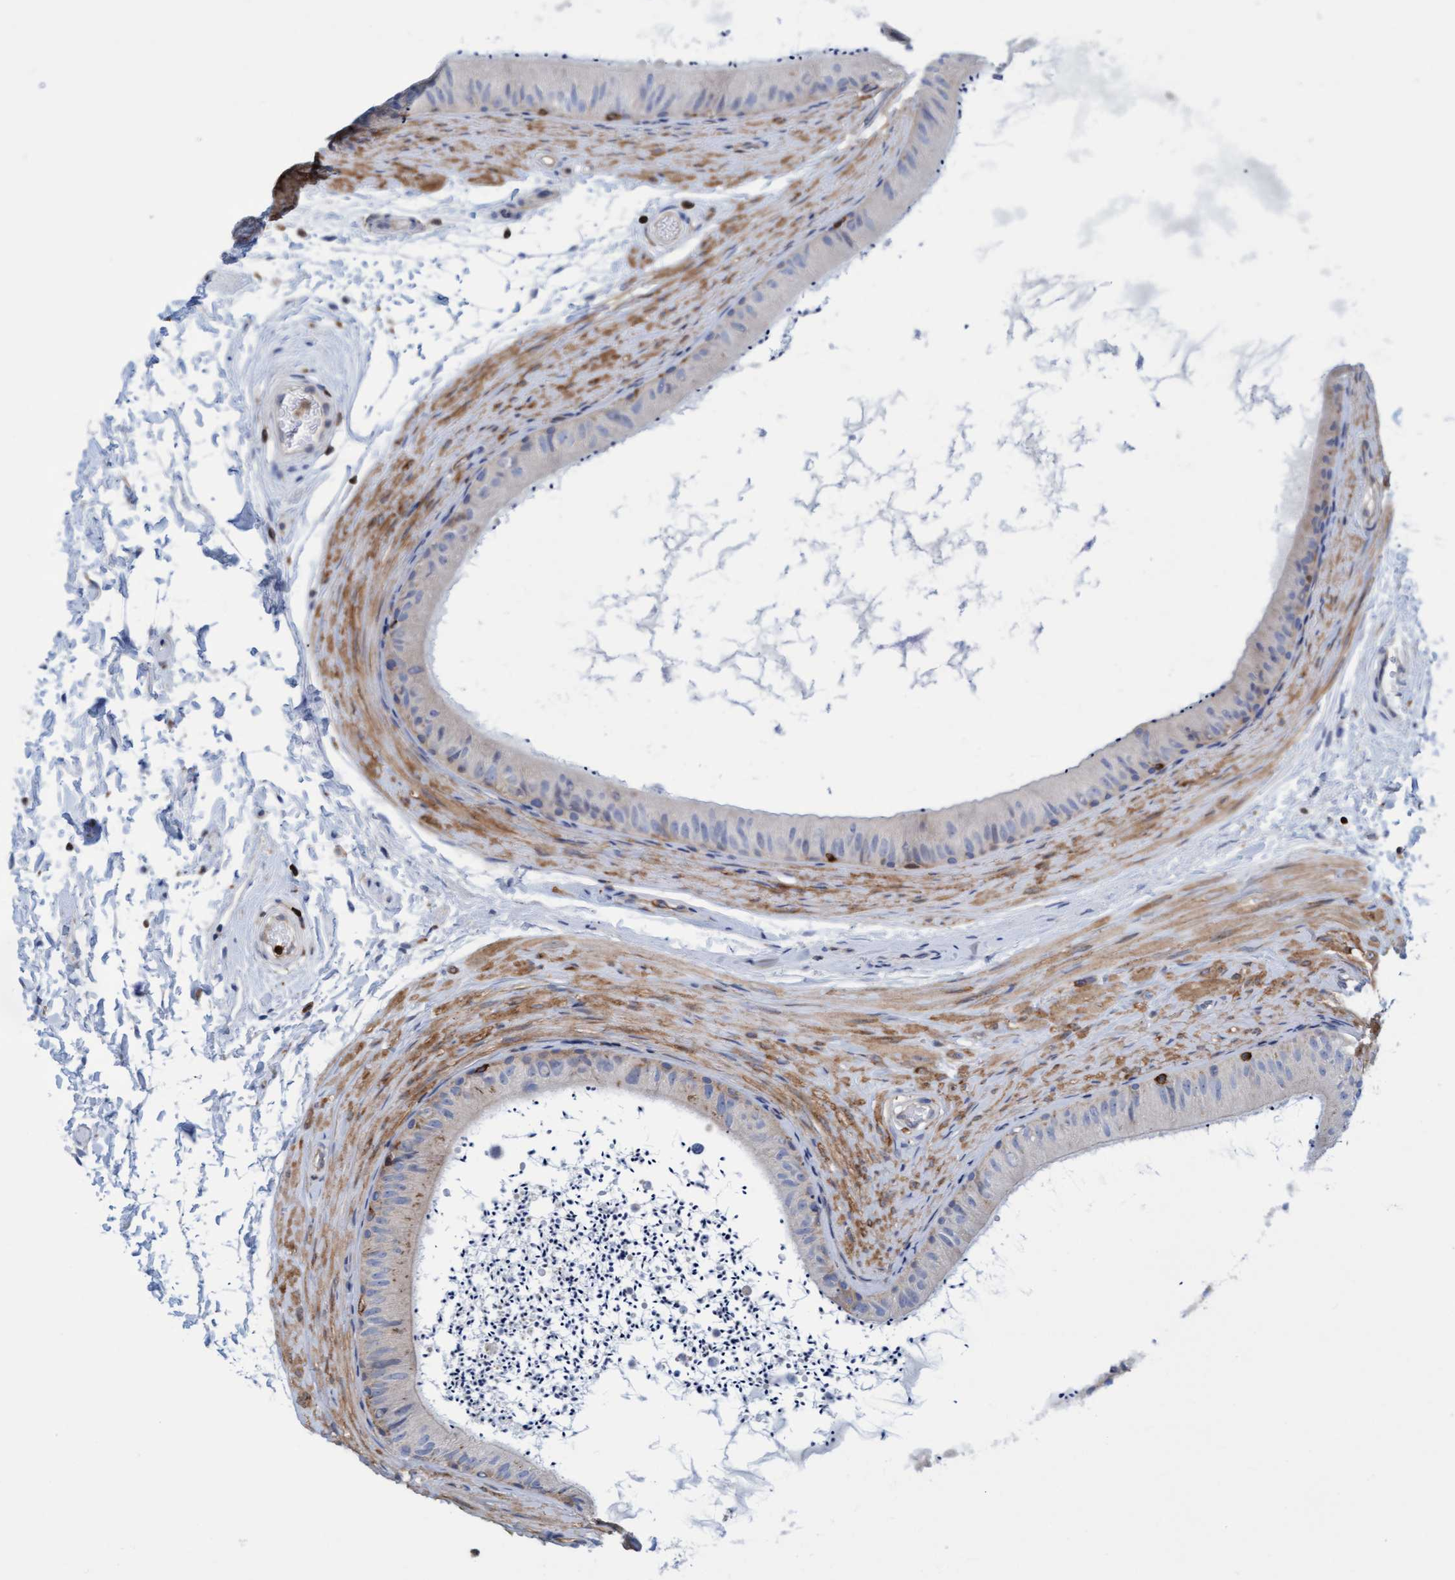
{"staining": {"intensity": "negative", "quantity": "none", "location": "none"}, "tissue": "epididymis", "cell_type": "Glandular cells", "image_type": "normal", "snomed": [{"axis": "morphology", "description": "Normal tissue, NOS"}, {"axis": "topography", "description": "Epididymis"}], "caption": "Glandular cells are negative for brown protein staining in benign epididymis. Brightfield microscopy of immunohistochemistry stained with DAB (brown) and hematoxylin (blue), captured at high magnification.", "gene": "FNBP1", "patient": {"sex": "male", "age": 56}}